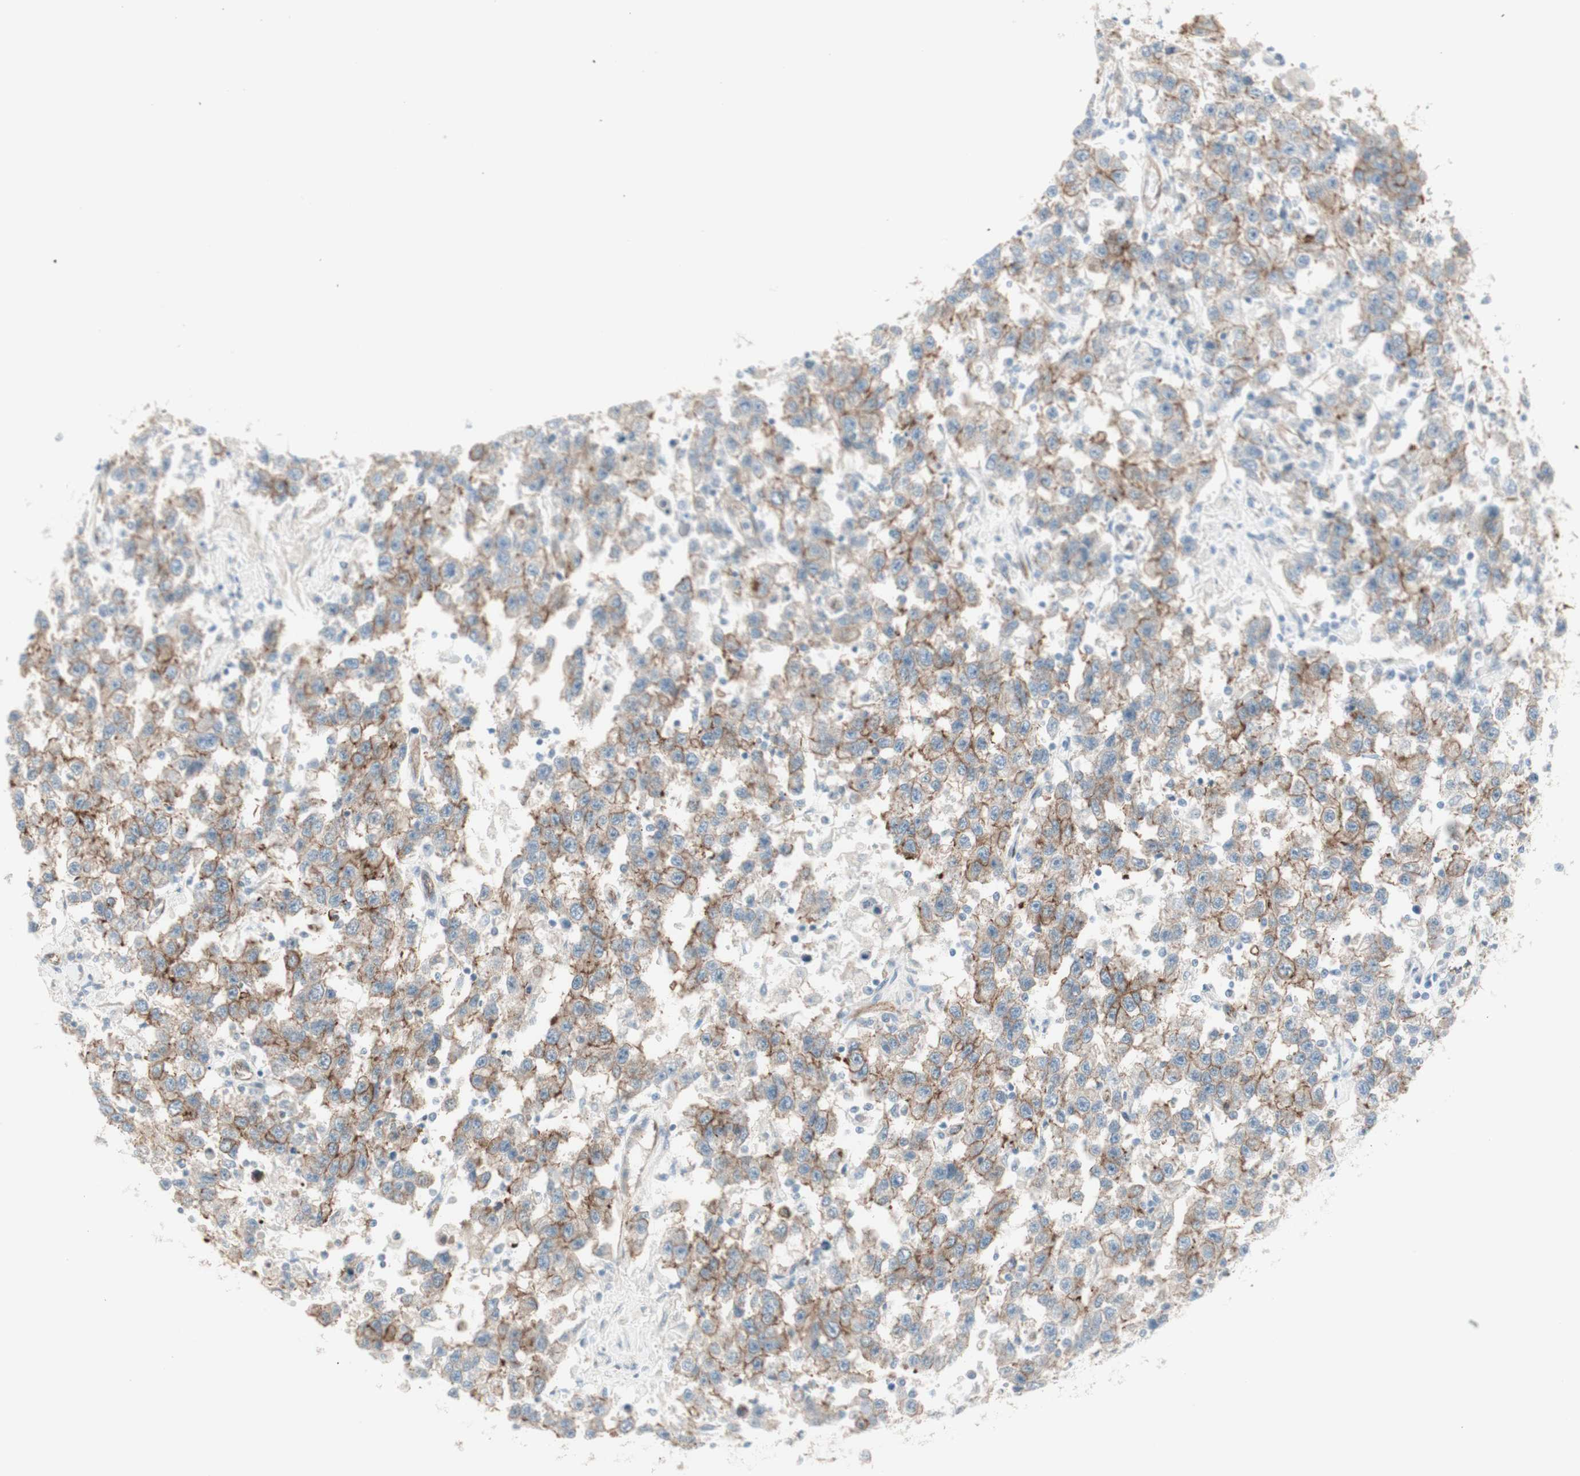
{"staining": {"intensity": "moderate", "quantity": "25%-75%", "location": "cytoplasmic/membranous"}, "tissue": "testis cancer", "cell_type": "Tumor cells", "image_type": "cancer", "snomed": [{"axis": "morphology", "description": "Seminoma, NOS"}, {"axis": "topography", "description": "Testis"}], "caption": "Immunohistochemical staining of human testis cancer (seminoma) demonstrates moderate cytoplasmic/membranous protein expression in about 25%-75% of tumor cells.", "gene": "MYO6", "patient": {"sex": "male", "age": 41}}